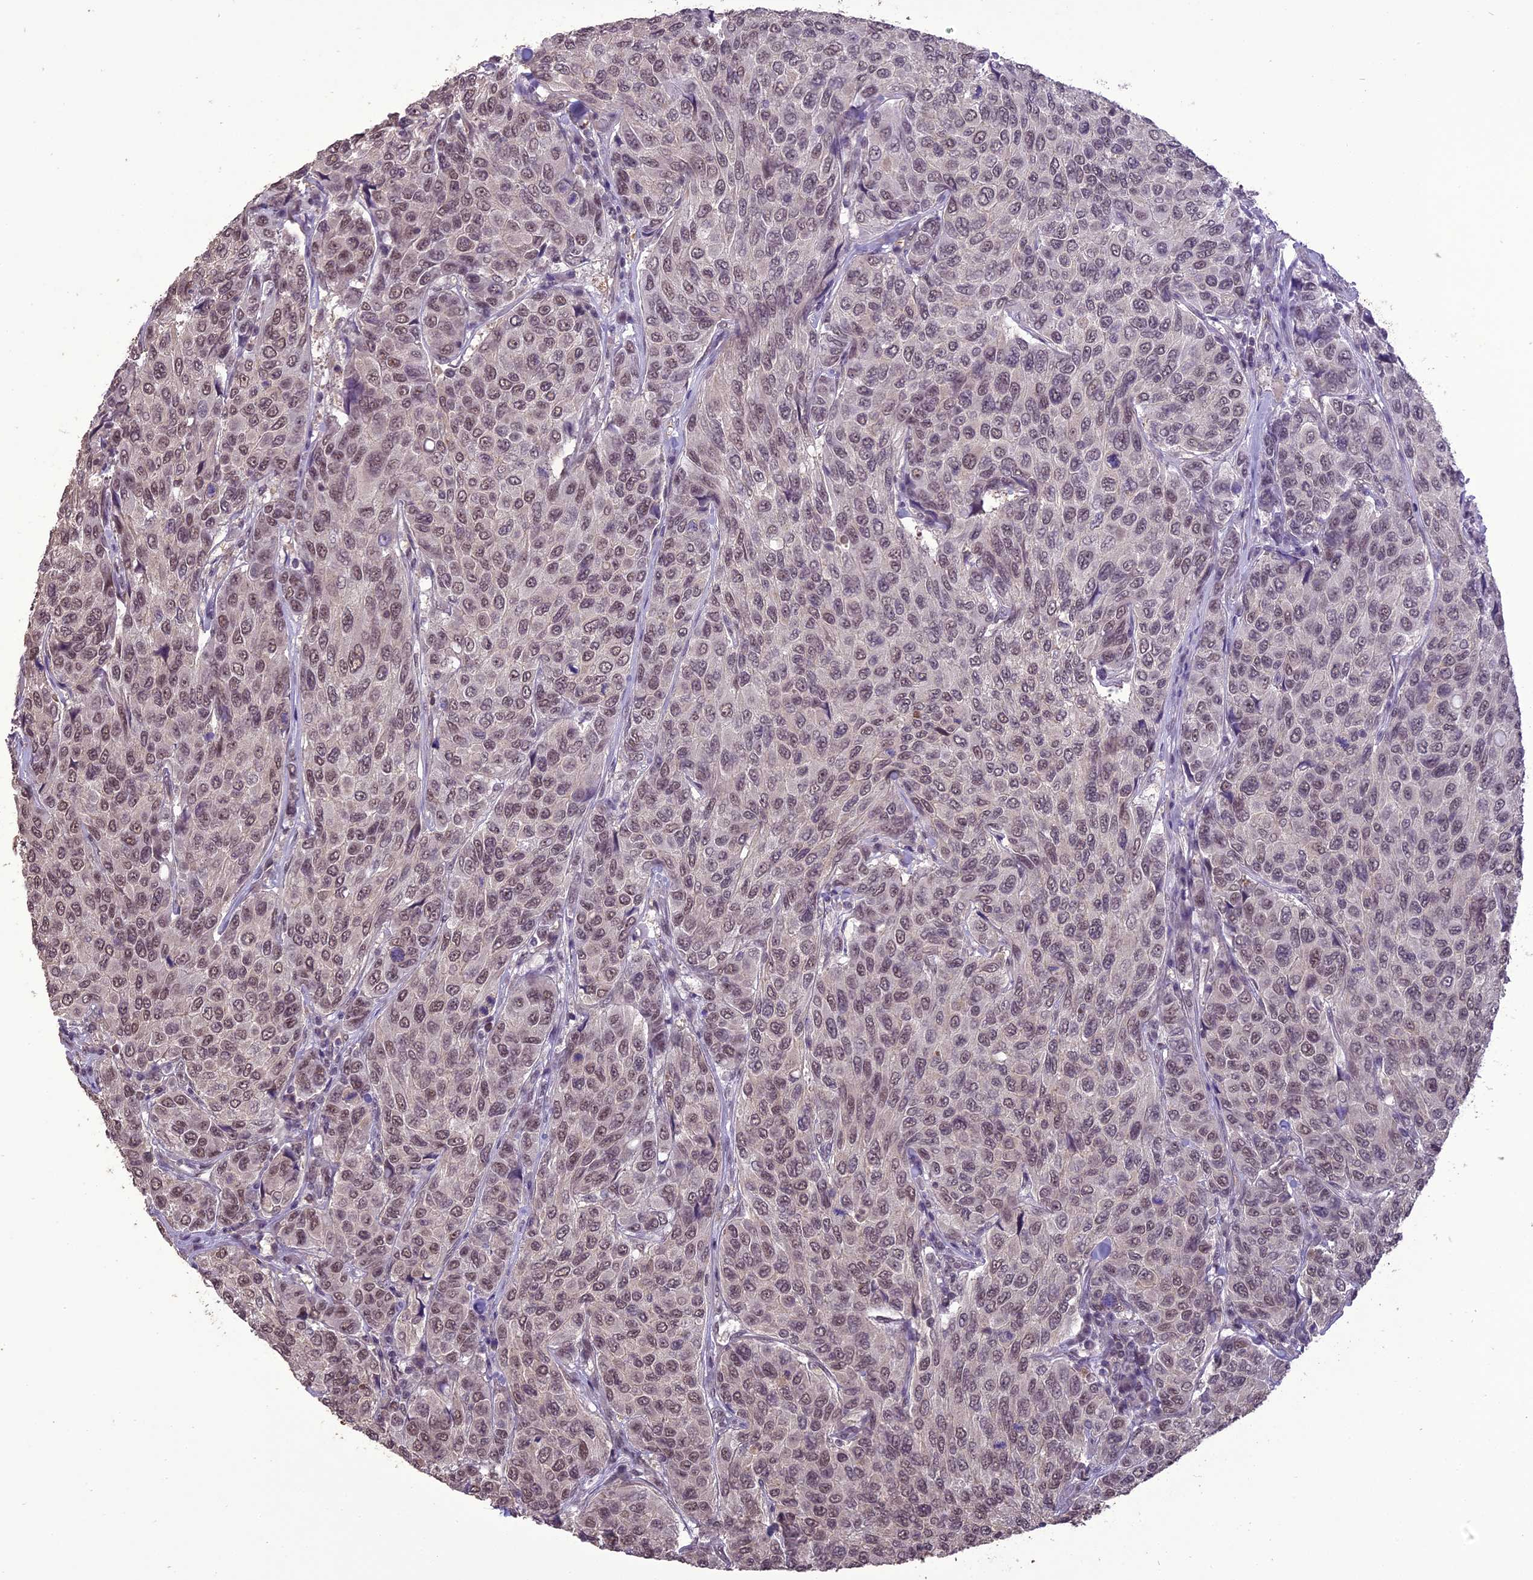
{"staining": {"intensity": "moderate", "quantity": "25%-75%", "location": "nuclear"}, "tissue": "breast cancer", "cell_type": "Tumor cells", "image_type": "cancer", "snomed": [{"axis": "morphology", "description": "Duct carcinoma"}, {"axis": "topography", "description": "Breast"}], "caption": "A micrograph of breast cancer stained for a protein demonstrates moderate nuclear brown staining in tumor cells.", "gene": "TIGD7", "patient": {"sex": "female", "age": 55}}